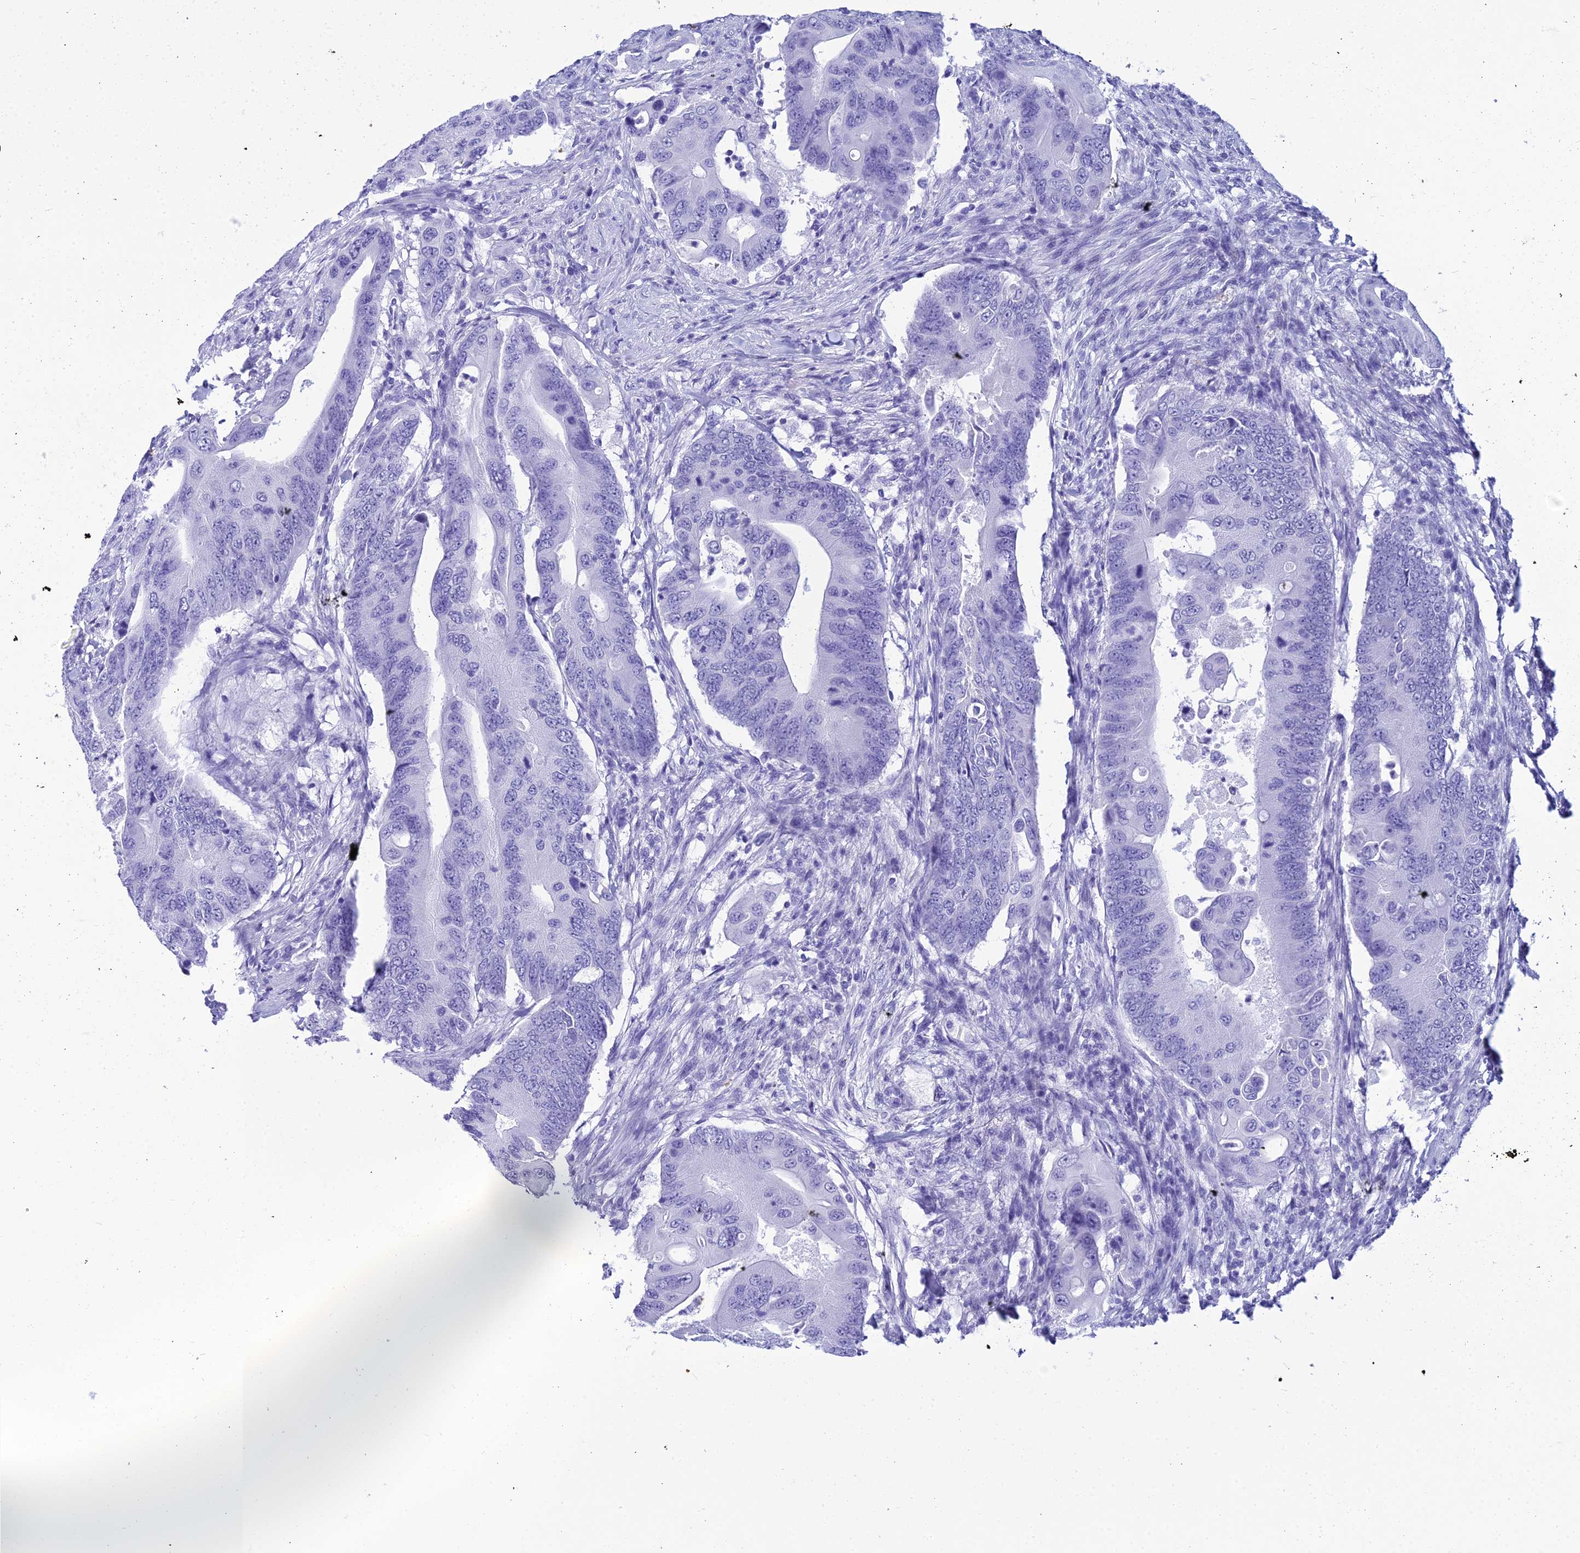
{"staining": {"intensity": "negative", "quantity": "none", "location": "none"}, "tissue": "colorectal cancer", "cell_type": "Tumor cells", "image_type": "cancer", "snomed": [{"axis": "morphology", "description": "Adenocarcinoma, NOS"}, {"axis": "topography", "description": "Colon"}], "caption": "Protein analysis of adenocarcinoma (colorectal) exhibits no significant expression in tumor cells.", "gene": "ZNF442", "patient": {"sex": "male", "age": 71}}